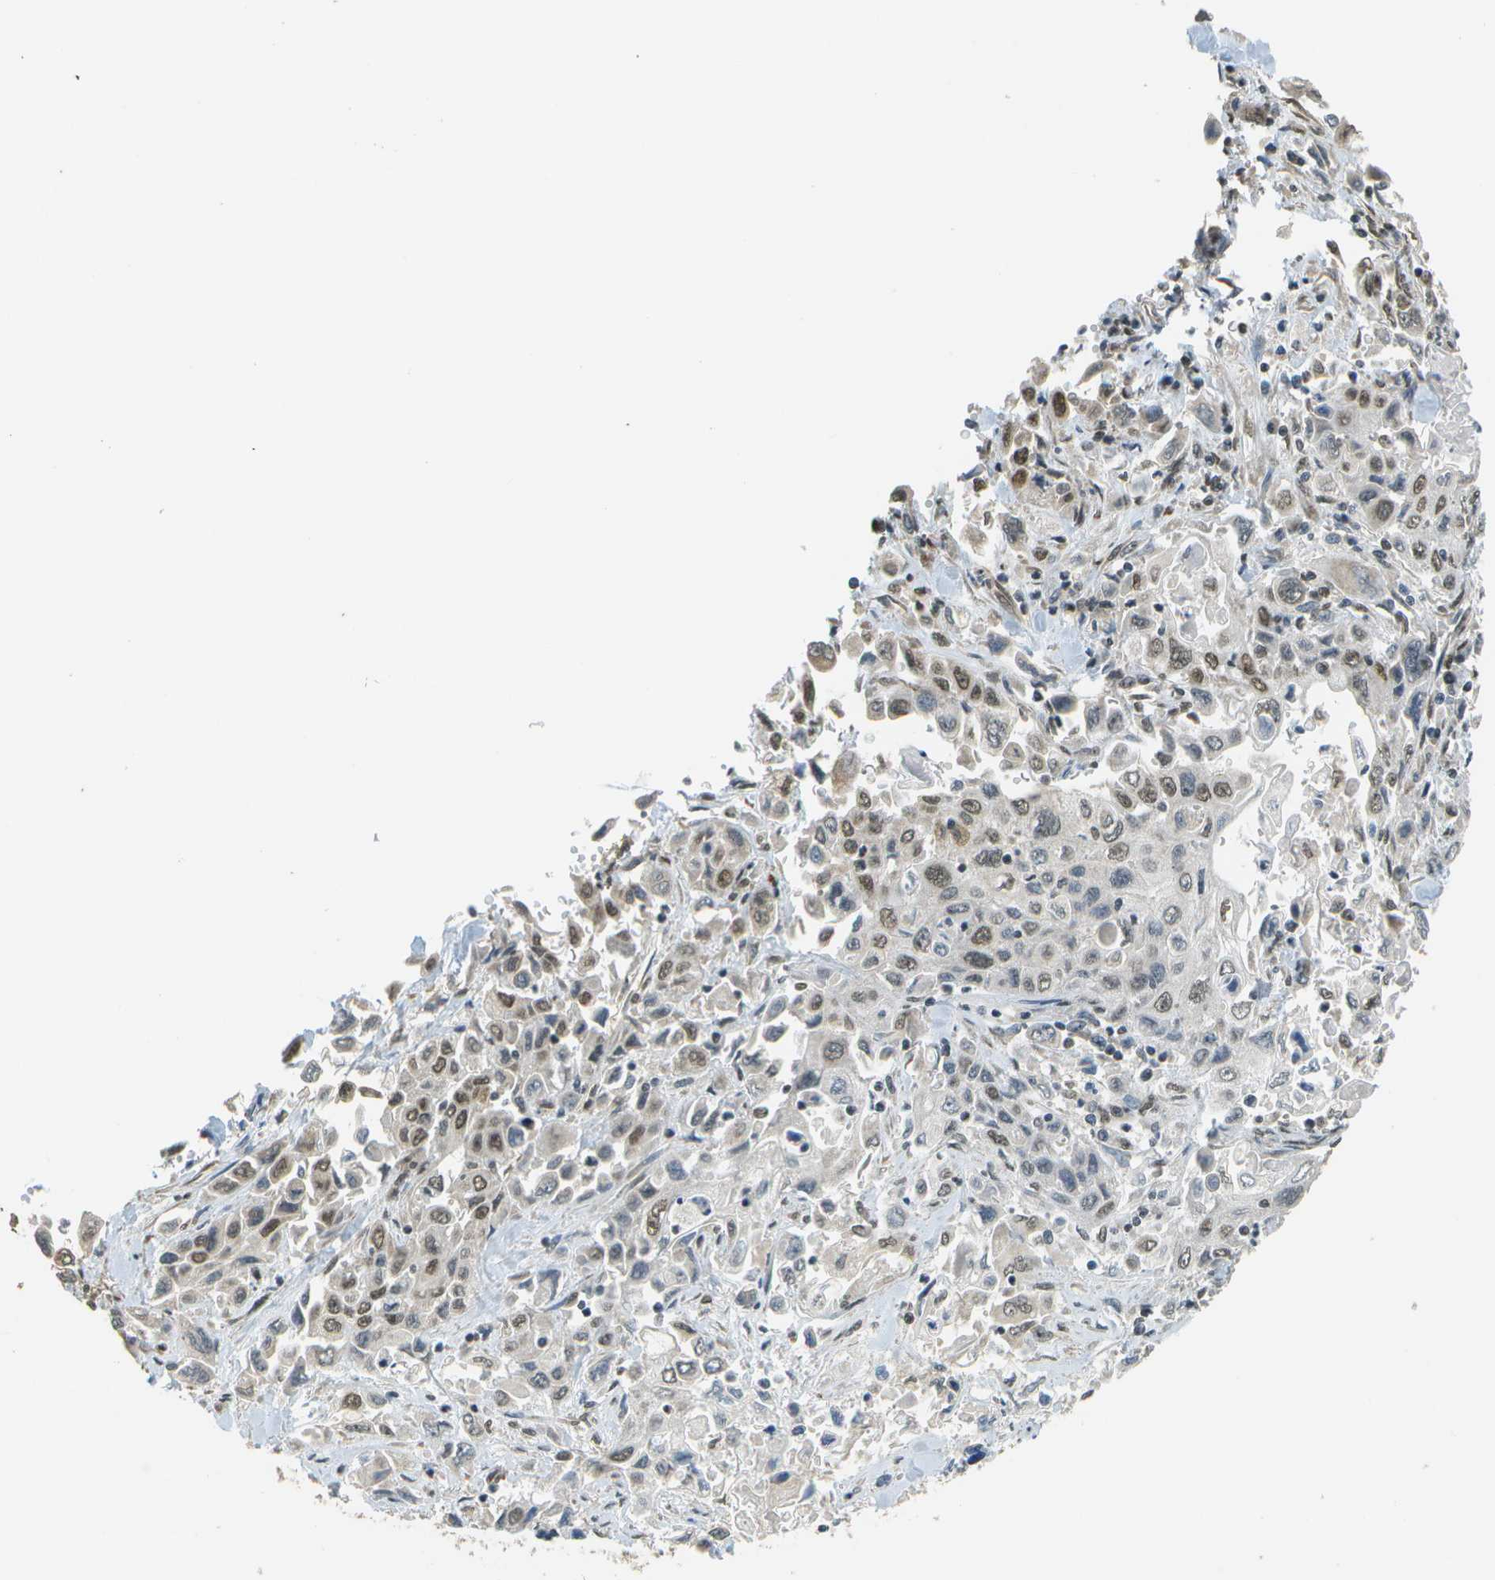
{"staining": {"intensity": "moderate", "quantity": ">75%", "location": "nuclear"}, "tissue": "pancreatic cancer", "cell_type": "Tumor cells", "image_type": "cancer", "snomed": [{"axis": "morphology", "description": "Adenocarcinoma, NOS"}, {"axis": "topography", "description": "Pancreas"}], "caption": "Human pancreatic cancer (adenocarcinoma) stained with a protein marker reveals moderate staining in tumor cells.", "gene": "ABL2", "patient": {"sex": "male", "age": 70}}